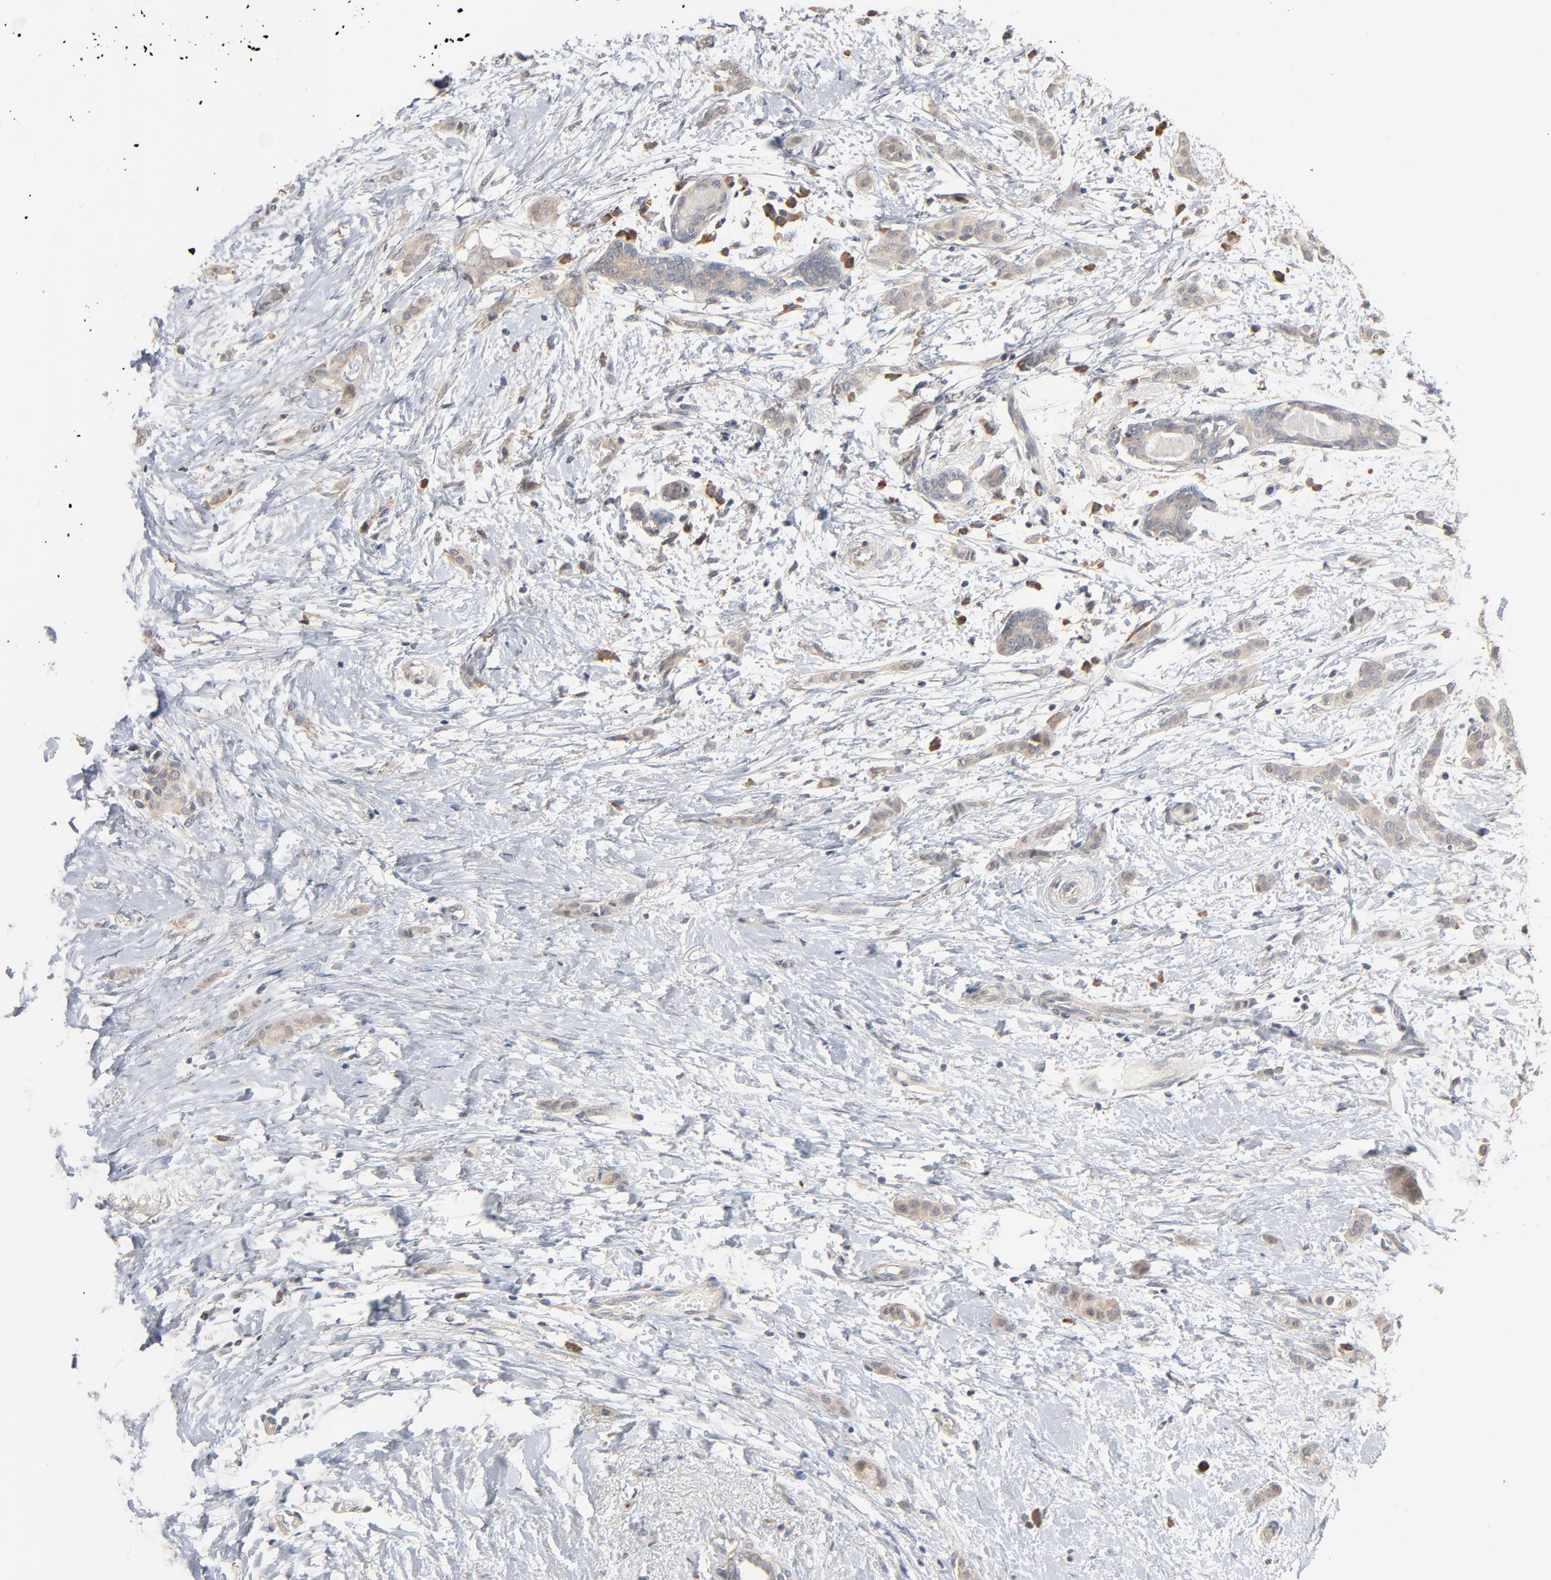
{"staining": {"intensity": "weak", "quantity": "<25%", "location": "cytoplasmic/membranous"}, "tissue": "breast cancer", "cell_type": "Tumor cells", "image_type": "cancer", "snomed": [{"axis": "morphology", "description": "Lobular carcinoma"}, {"axis": "topography", "description": "Breast"}], "caption": "Photomicrograph shows no protein staining in tumor cells of breast cancer (lobular carcinoma) tissue.", "gene": "ZDHHC8", "patient": {"sex": "female", "age": 55}}